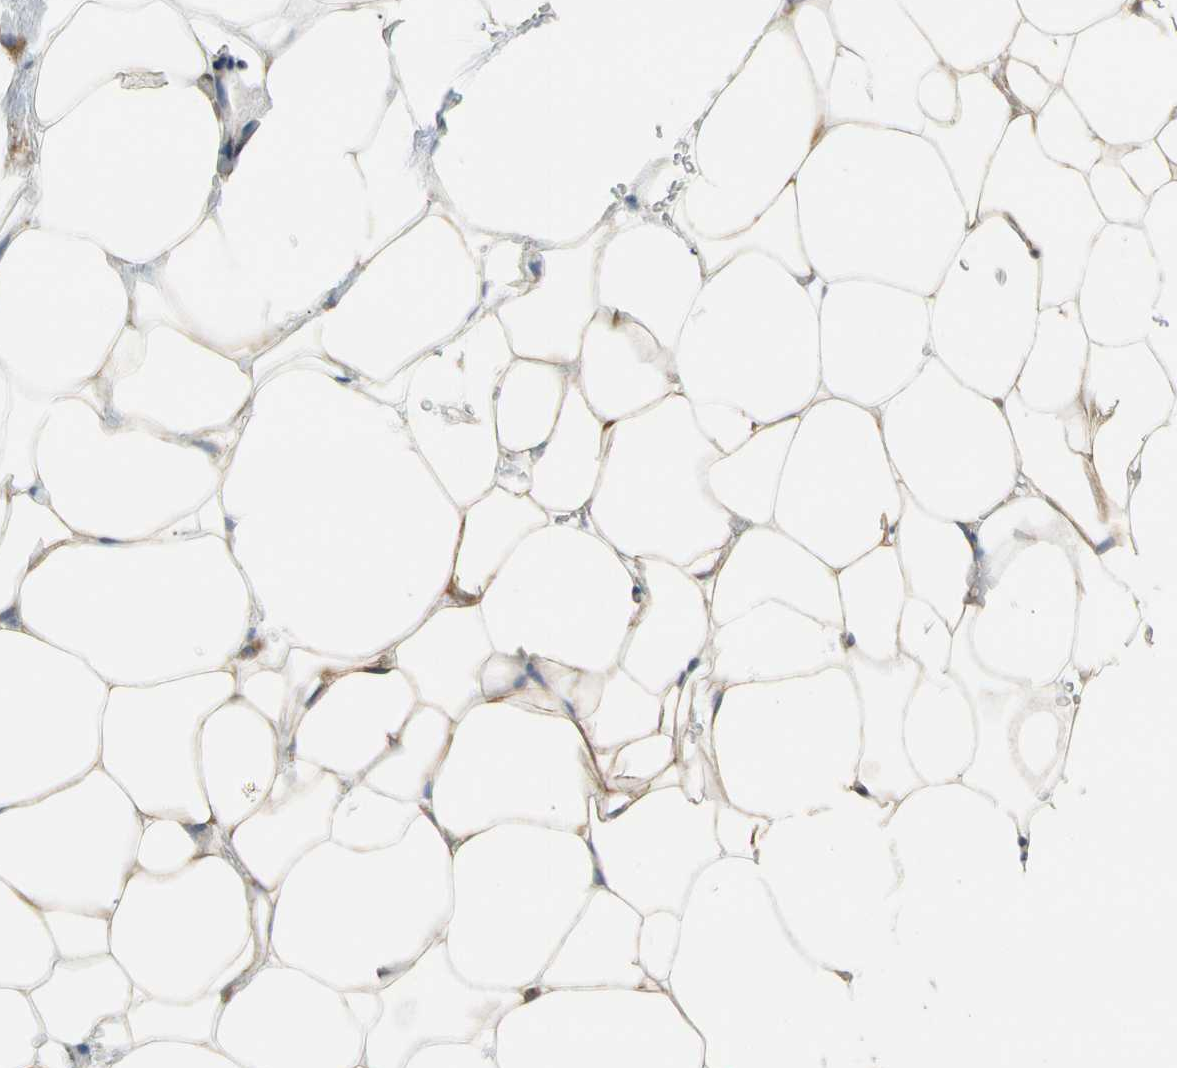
{"staining": {"intensity": "weak", "quantity": ">75%", "location": "cytoplasmic/membranous"}, "tissue": "adipose tissue", "cell_type": "Adipocytes", "image_type": "normal", "snomed": [{"axis": "morphology", "description": "Normal tissue, NOS"}, {"axis": "topography", "description": "Breast"}, {"axis": "topography", "description": "Adipose tissue"}], "caption": "Normal adipose tissue reveals weak cytoplasmic/membranous positivity in about >75% of adipocytes, visualized by immunohistochemistry. The staining was performed using DAB (3,3'-diaminobenzidine) to visualize the protein expression in brown, while the nuclei were stained in blue with hematoxylin (Magnification: 20x).", "gene": "GPHN", "patient": {"sex": "female", "age": 25}}